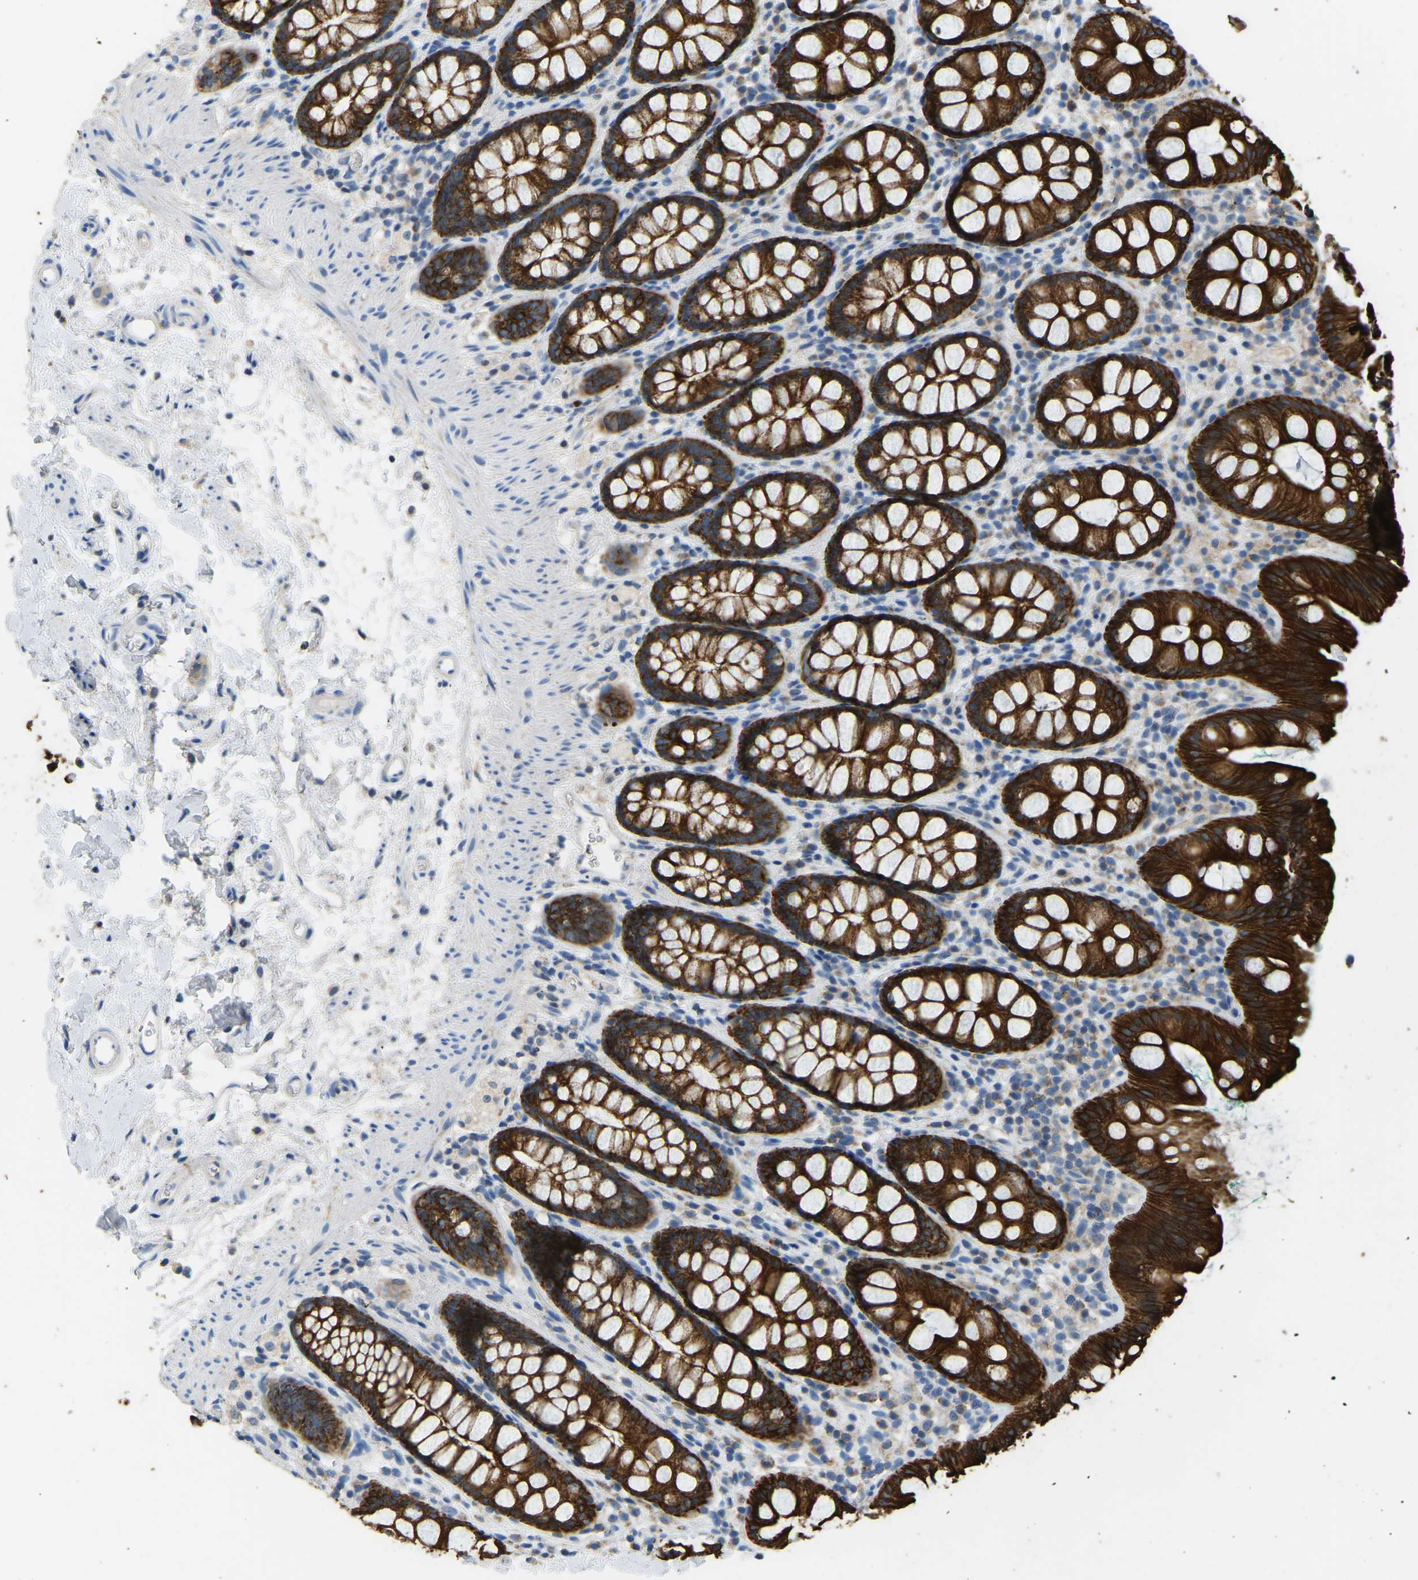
{"staining": {"intensity": "strong", "quantity": ">75%", "location": "cytoplasmic/membranous"}, "tissue": "rectum", "cell_type": "Glandular cells", "image_type": "normal", "snomed": [{"axis": "morphology", "description": "Normal tissue, NOS"}, {"axis": "topography", "description": "Rectum"}], "caption": "Immunohistochemical staining of unremarkable rectum displays >75% levels of strong cytoplasmic/membranous protein positivity in approximately >75% of glandular cells. (DAB (3,3'-diaminobenzidine) IHC, brown staining for protein, blue staining for nuclei).", "gene": "ZNF200", "patient": {"sex": "female", "age": 65}}